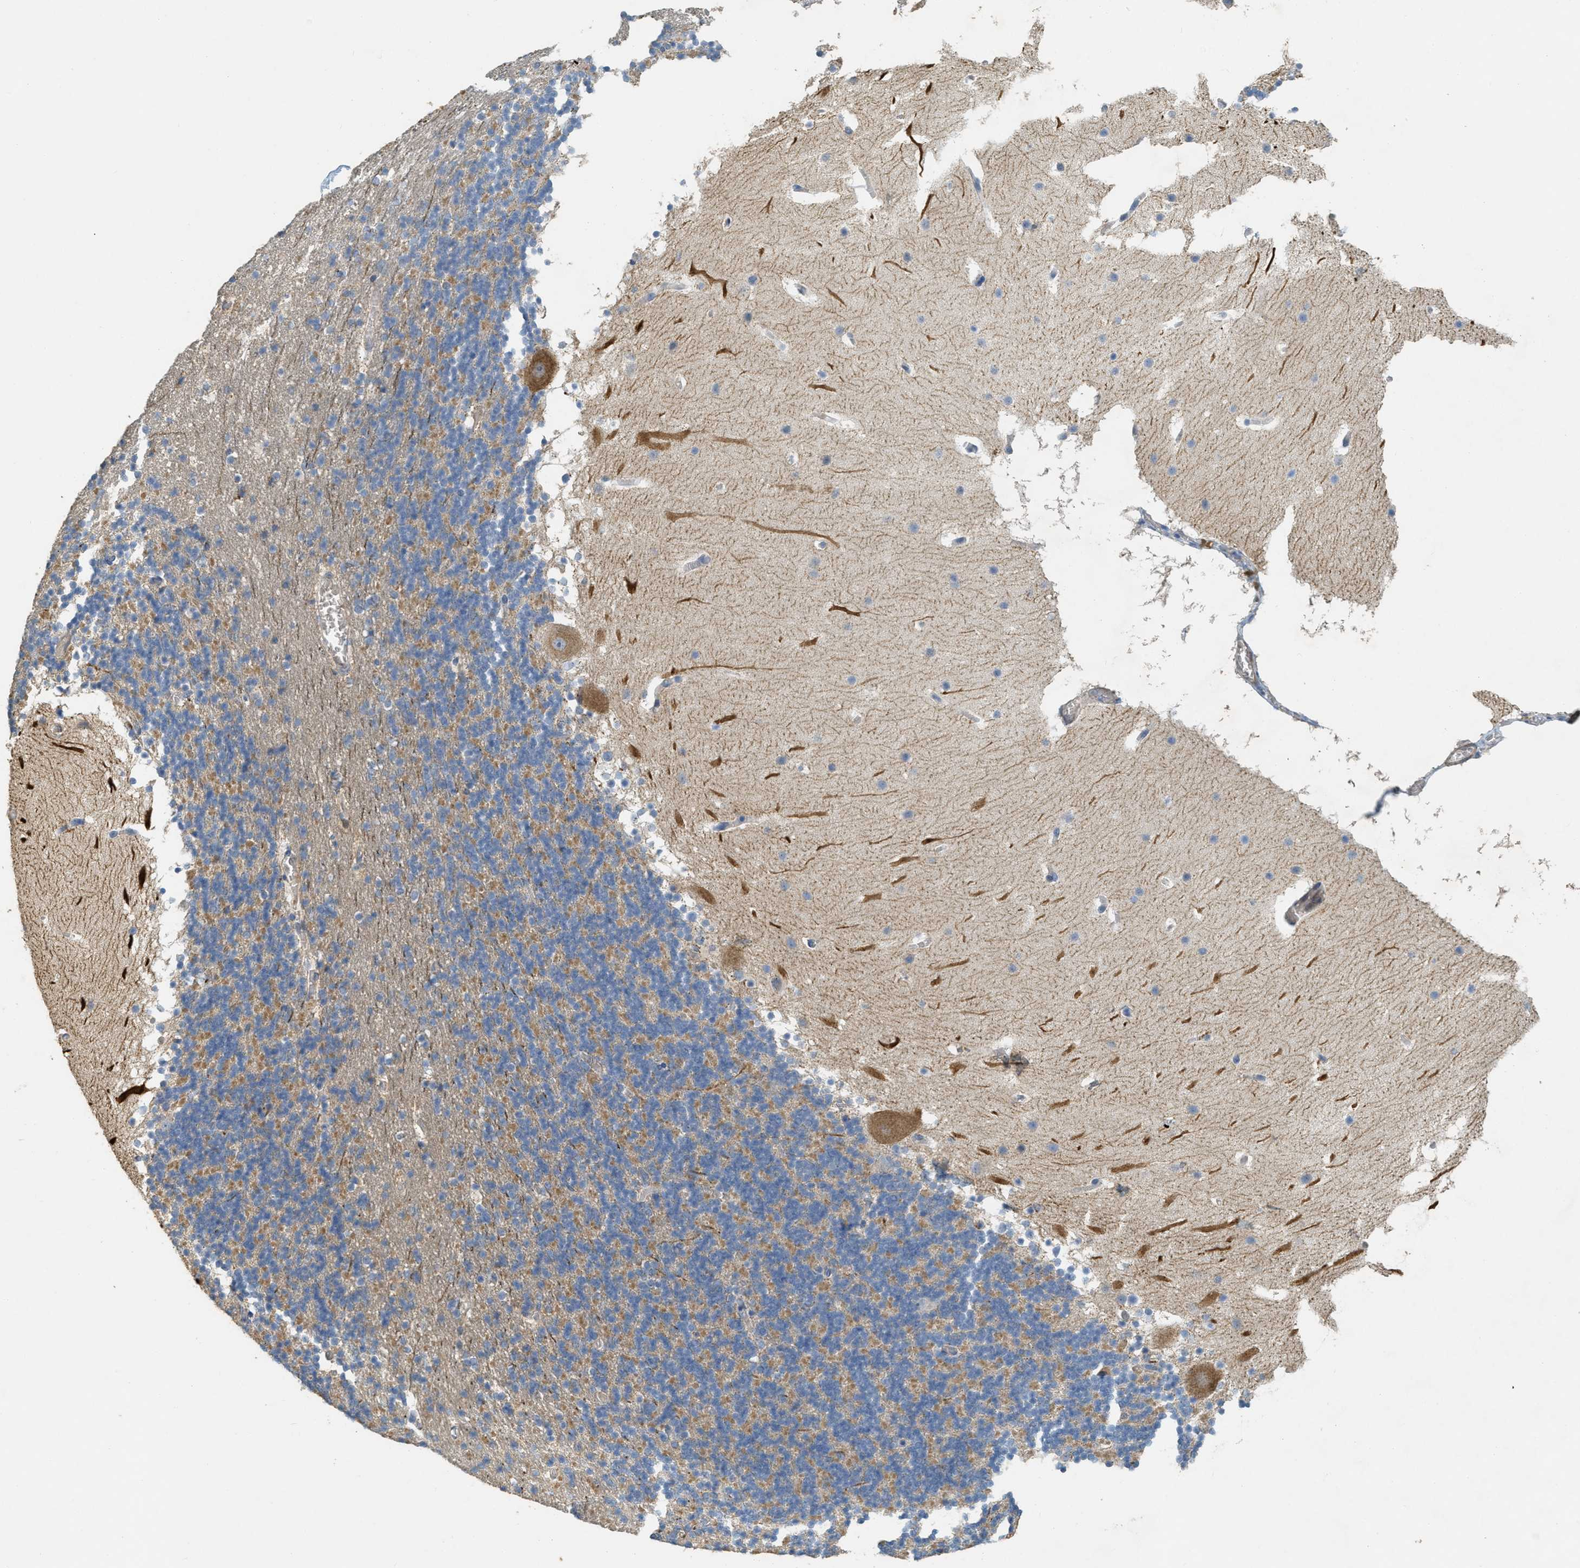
{"staining": {"intensity": "moderate", "quantity": ">75%", "location": "cytoplasmic/membranous"}, "tissue": "cerebellum", "cell_type": "Cells in granular layer", "image_type": "normal", "snomed": [{"axis": "morphology", "description": "Normal tissue, NOS"}, {"axis": "topography", "description": "Cerebellum"}], "caption": "DAB immunohistochemical staining of normal human cerebellum reveals moderate cytoplasmic/membranous protein staining in about >75% of cells in granular layer.", "gene": "MRS2", "patient": {"sex": "male", "age": 45}}